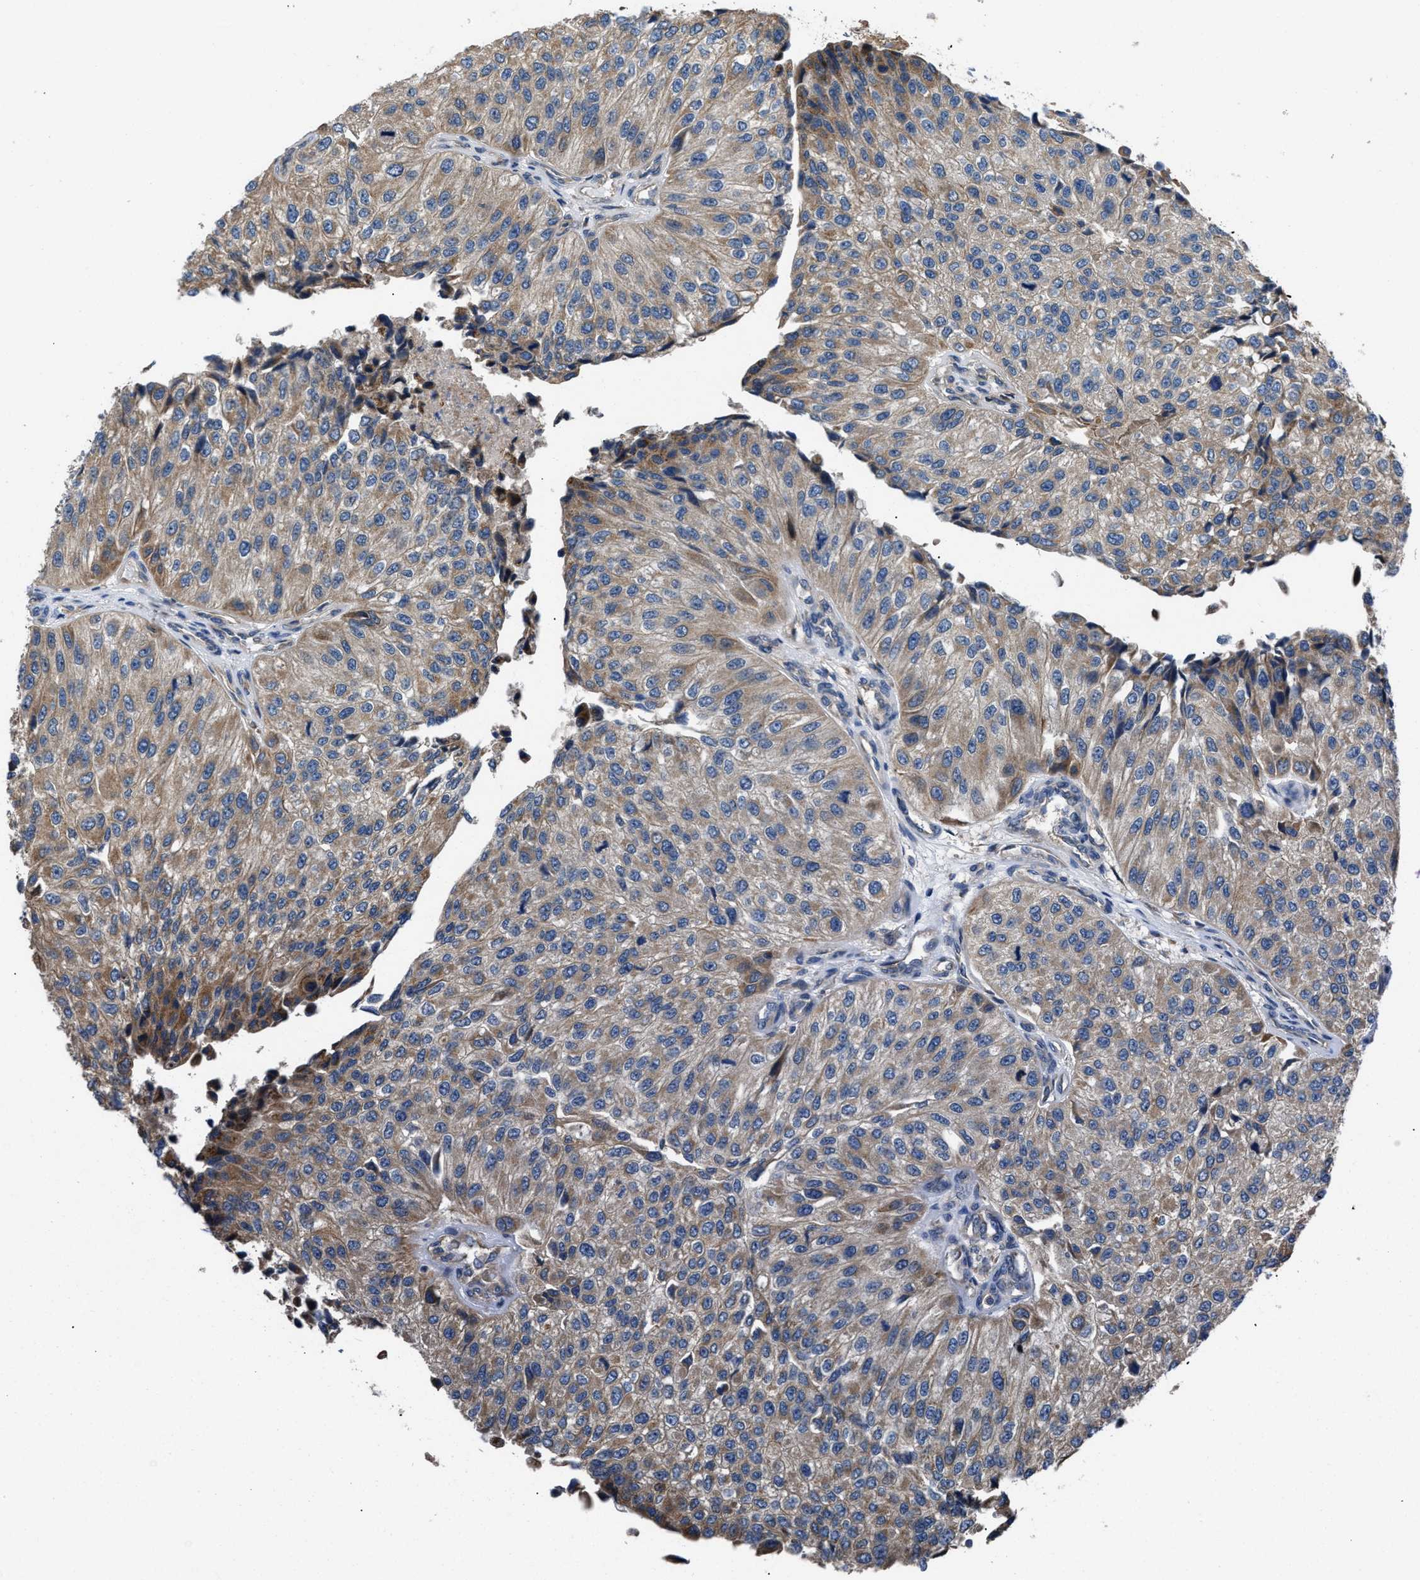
{"staining": {"intensity": "moderate", "quantity": ">75%", "location": "cytoplasmic/membranous"}, "tissue": "urothelial cancer", "cell_type": "Tumor cells", "image_type": "cancer", "snomed": [{"axis": "morphology", "description": "Urothelial carcinoma, High grade"}, {"axis": "topography", "description": "Kidney"}, {"axis": "topography", "description": "Urinary bladder"}], "caption": "The histopathology image shows immunohistochemical staining of urothelial cancer. There is moderate cytoplasmic/membranous expression is seen in about >75% of tumor cells. (DAB = brown stain, brightfield microscopy at high magnification).", "gene": "CEP128", "patient": {"sex": "male", "age": 77}}